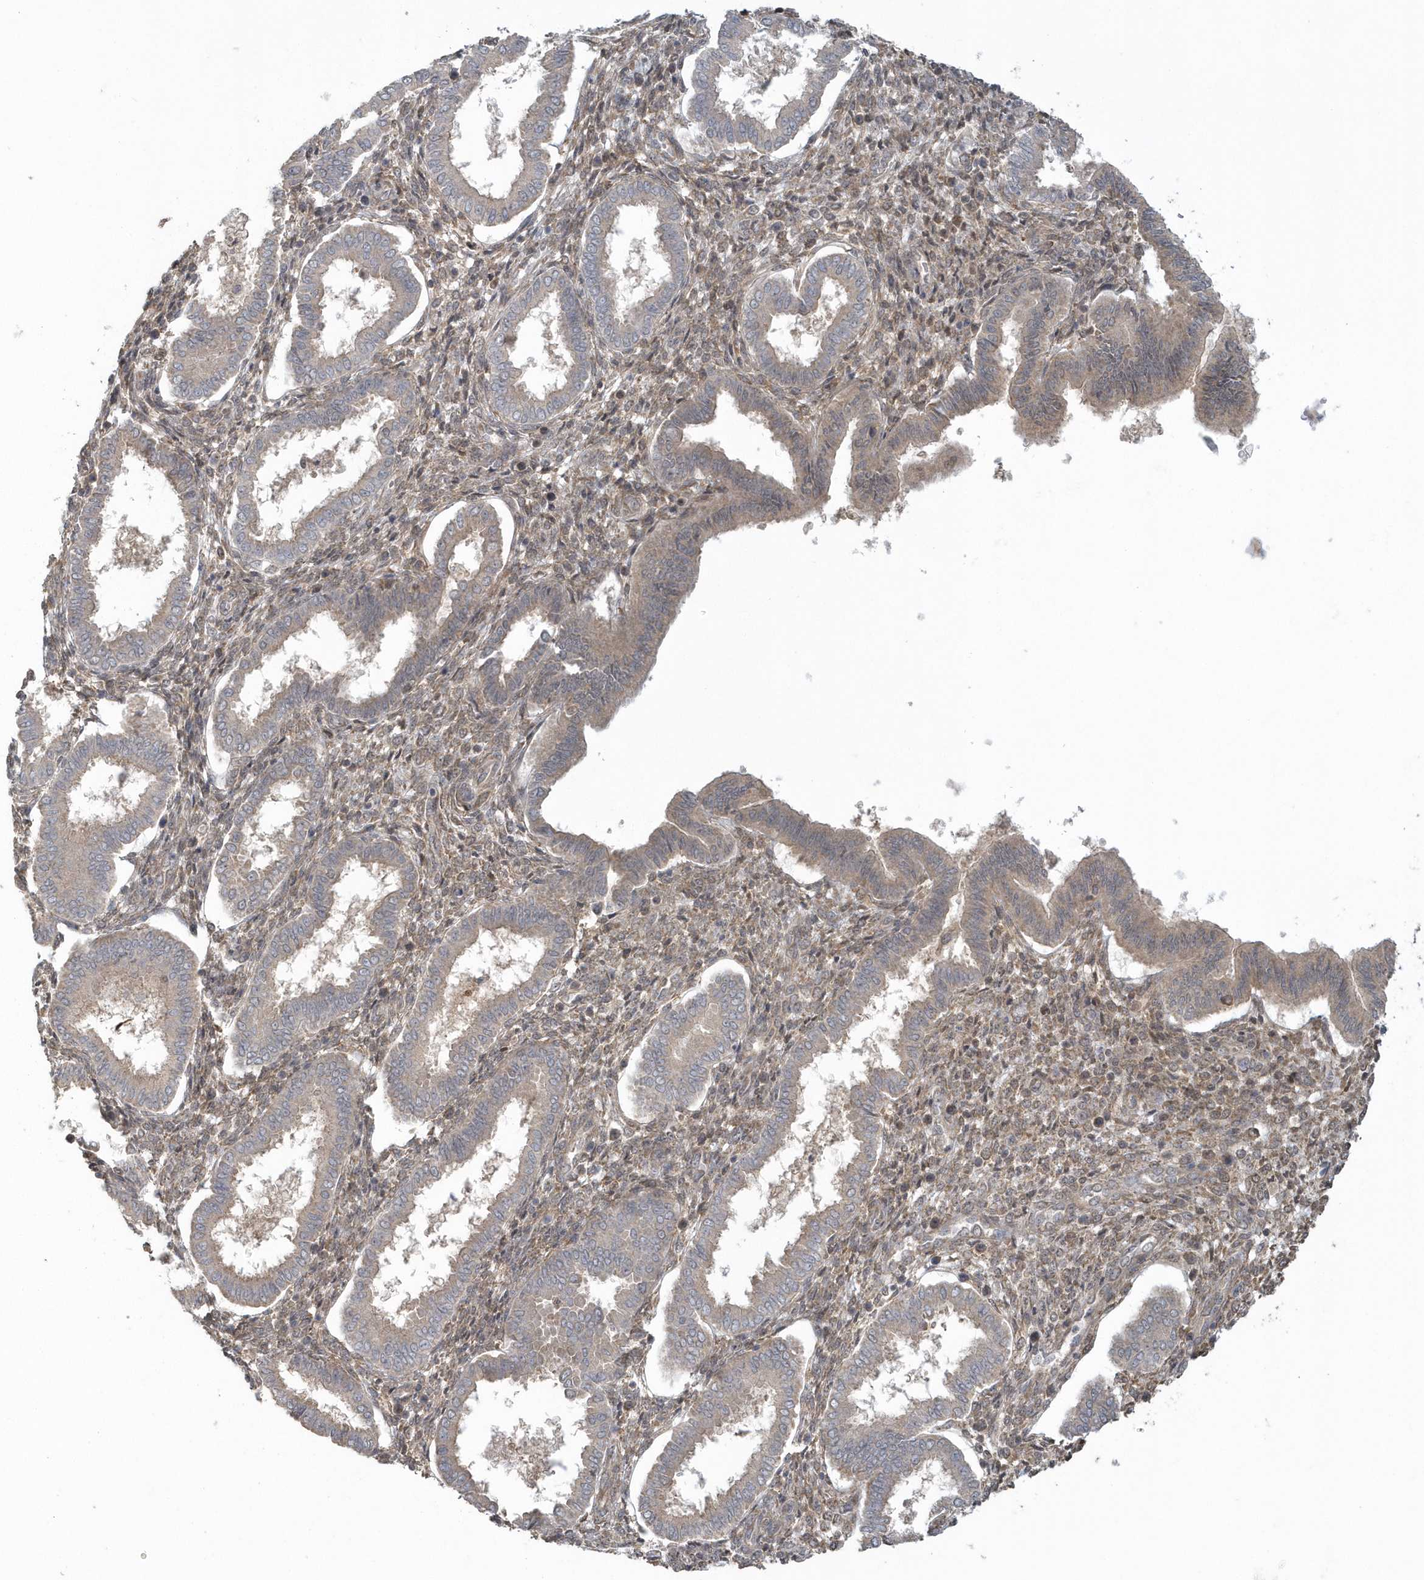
{"staining": {"intensity": "moderate", "quantity": "25%-75%", "location": "cytoplasmic/membranous"}, "tissue": "endometrium", "cell_type": "Cells in endometrial stroma", "image_type": "normal", "snomed": [{"axis": "morphology", "description": "Normal tissue, NOS"}, {"axis": "topography", "description": "Endometrium"}], "caption": "Cells in endometrial stroma show medium levels of moderate cytoplasmic/membranous expression in about 25%-75% of cells in normal endometrium.", "gene": "THG1L", "patient": {"sex": "female", "age": 24}}